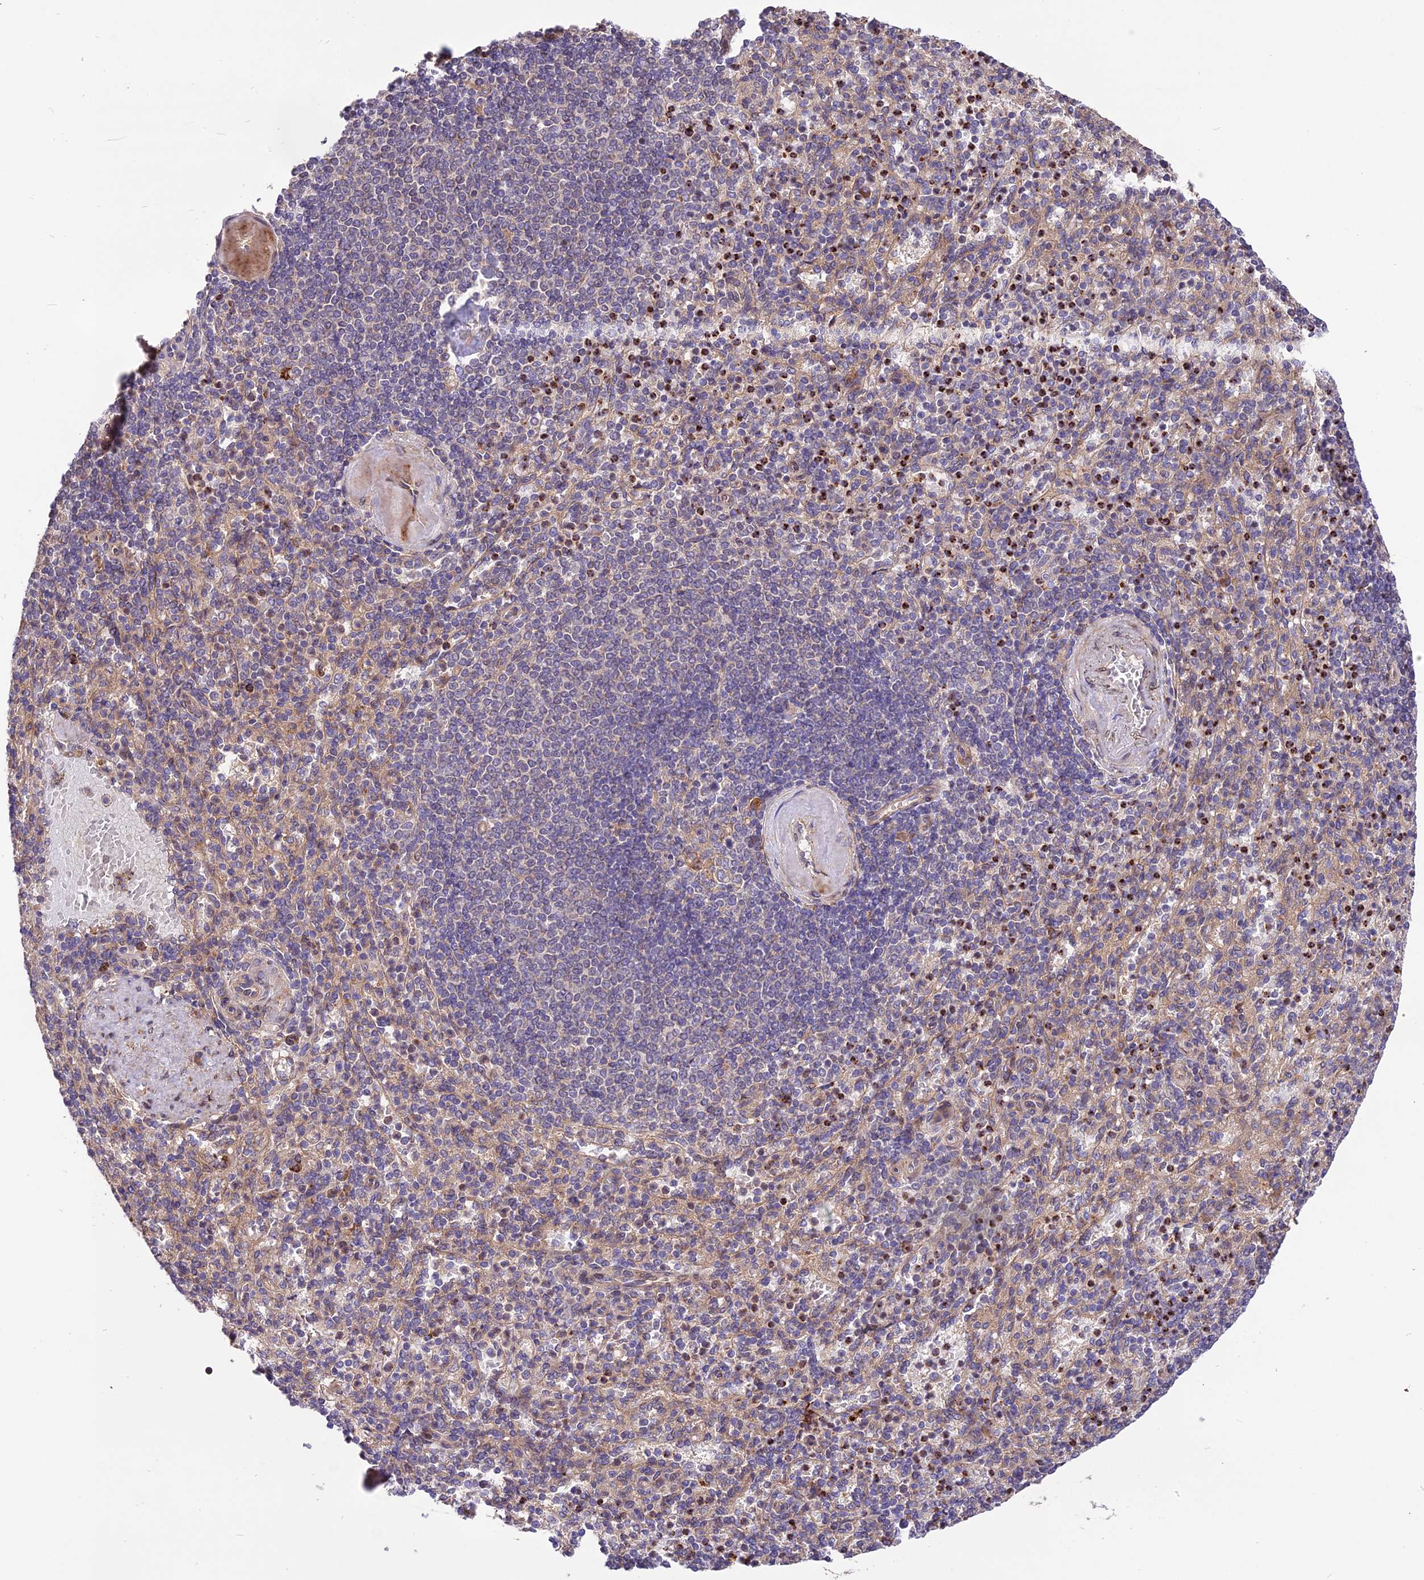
{"staining": {"intensity": "strong", "quantity": "25%-75%", "location": "cytoplasmic/membranous"}, "tissue": "spleen", "cell_type": "Cells in red pulp", "image_type": "normal", "snomed": [{"axis": "morphology", "description": "Normal tissue, NOS"}, {"axis": "topography", "description": "Spleen"}], "caption": "Strong cytoplasmic/membranous protein positivity is seen in about 25%-75% of cells in red pulp in spleen. (DAB = brown stain, brightfield microscopy at high magnification).", "gene": "ROCK1", "patient": {"sex": "female", "age": 74}}